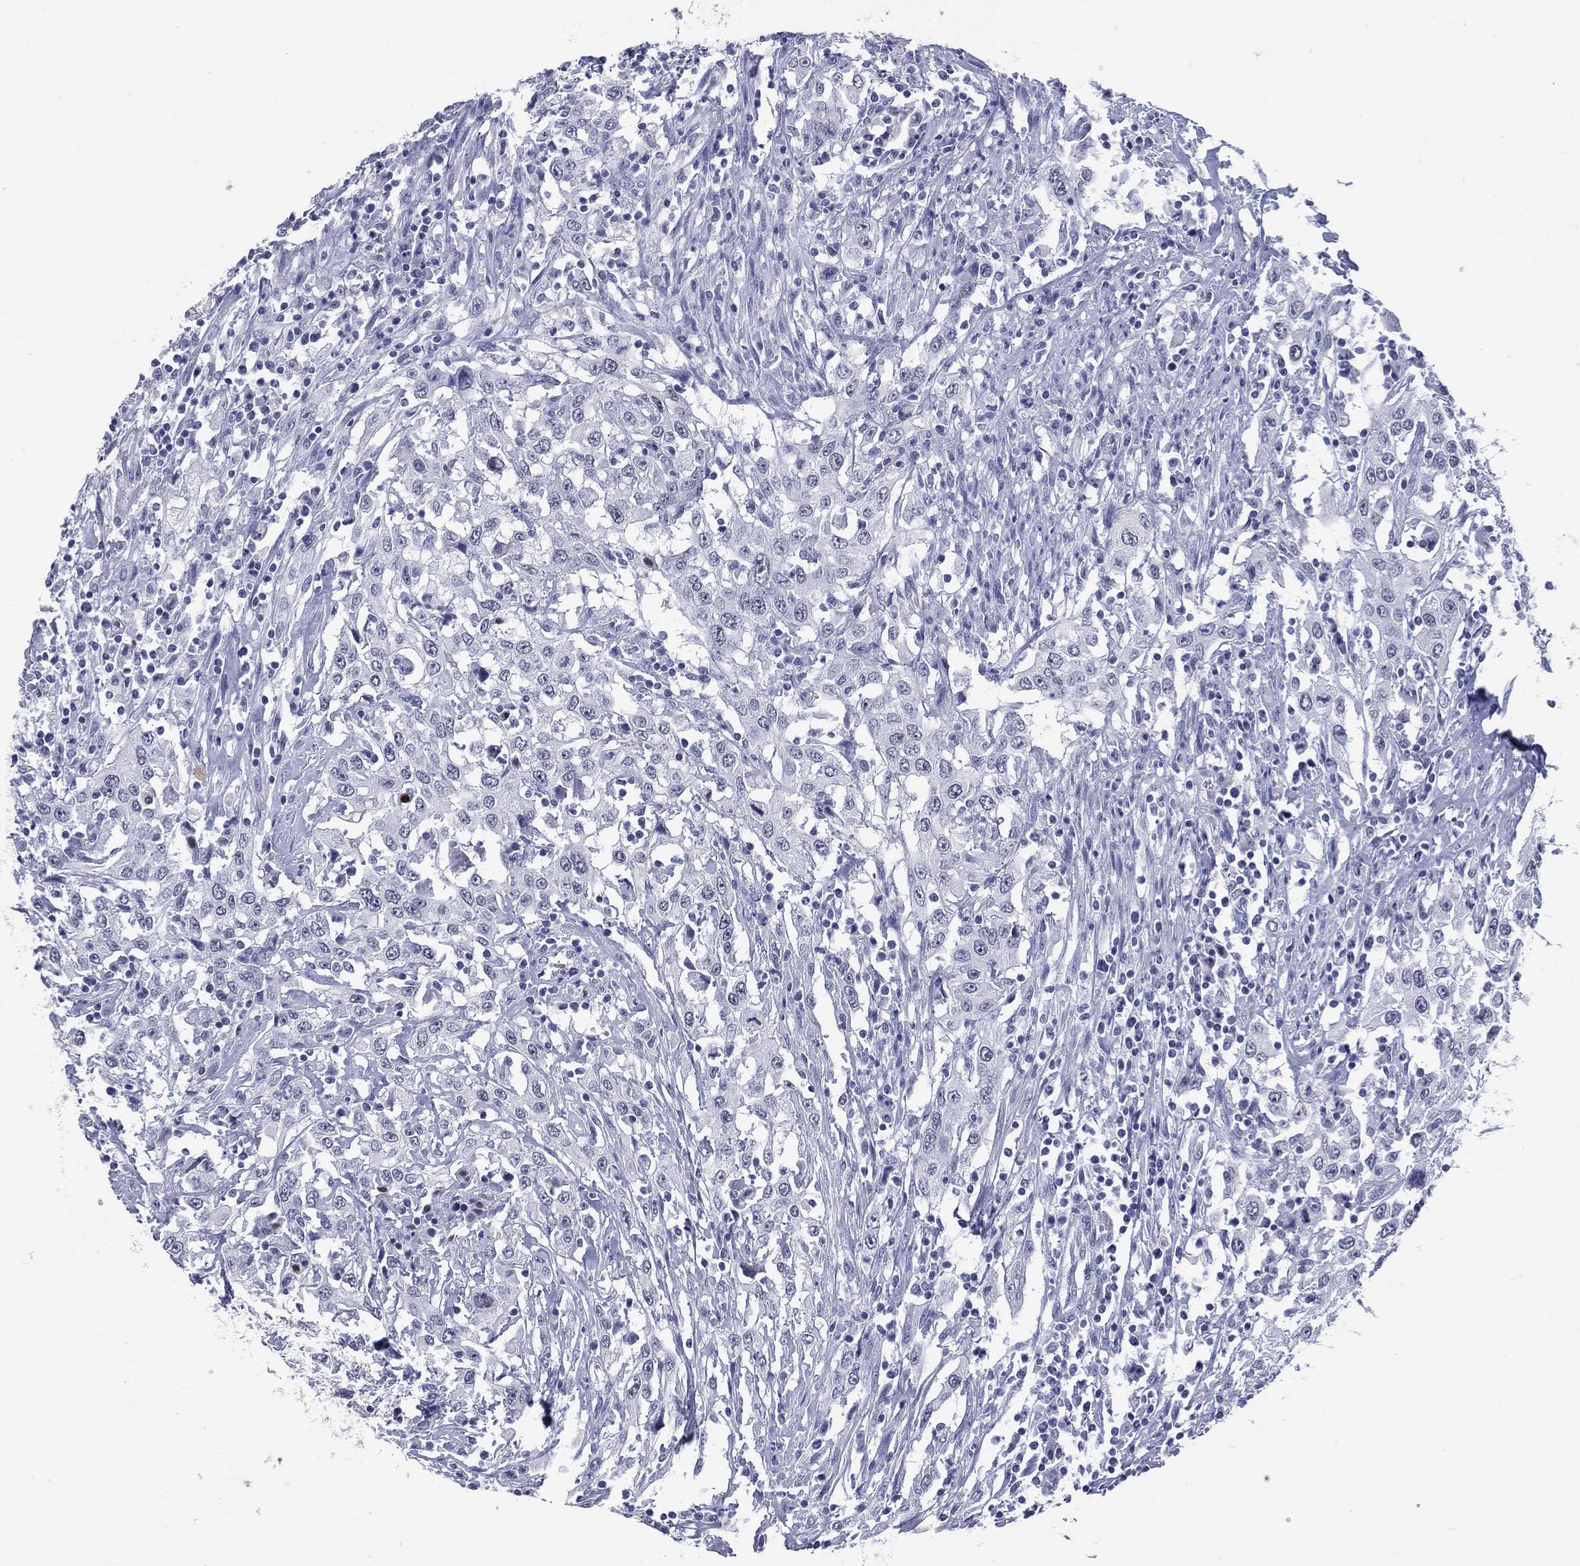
{"staining": {"intensity": "negative", "quantity": "none", "location": "none"}, "tissue": "urothelial cancer", "cell_type": "Tumor cells", "image_type": "cancer", "snomed": [{"axis": "morphology", "description": "Urothelial carcinoma, High grade"}, {"axis": "topography", "description": "Urinary bladder"}], "caption": "Tumor cells are negative for brown protein staining in high-grade urothelial carcinoma. The staining was performed using DAB (3,3'-diaminobenzidine) to visualize the protein expression in brown, while the nuclei were stained in blue with hematoxylin (Magnification: 20x).", "gene": "SSX1", "patient": {"sex": "male", "age": 61}}